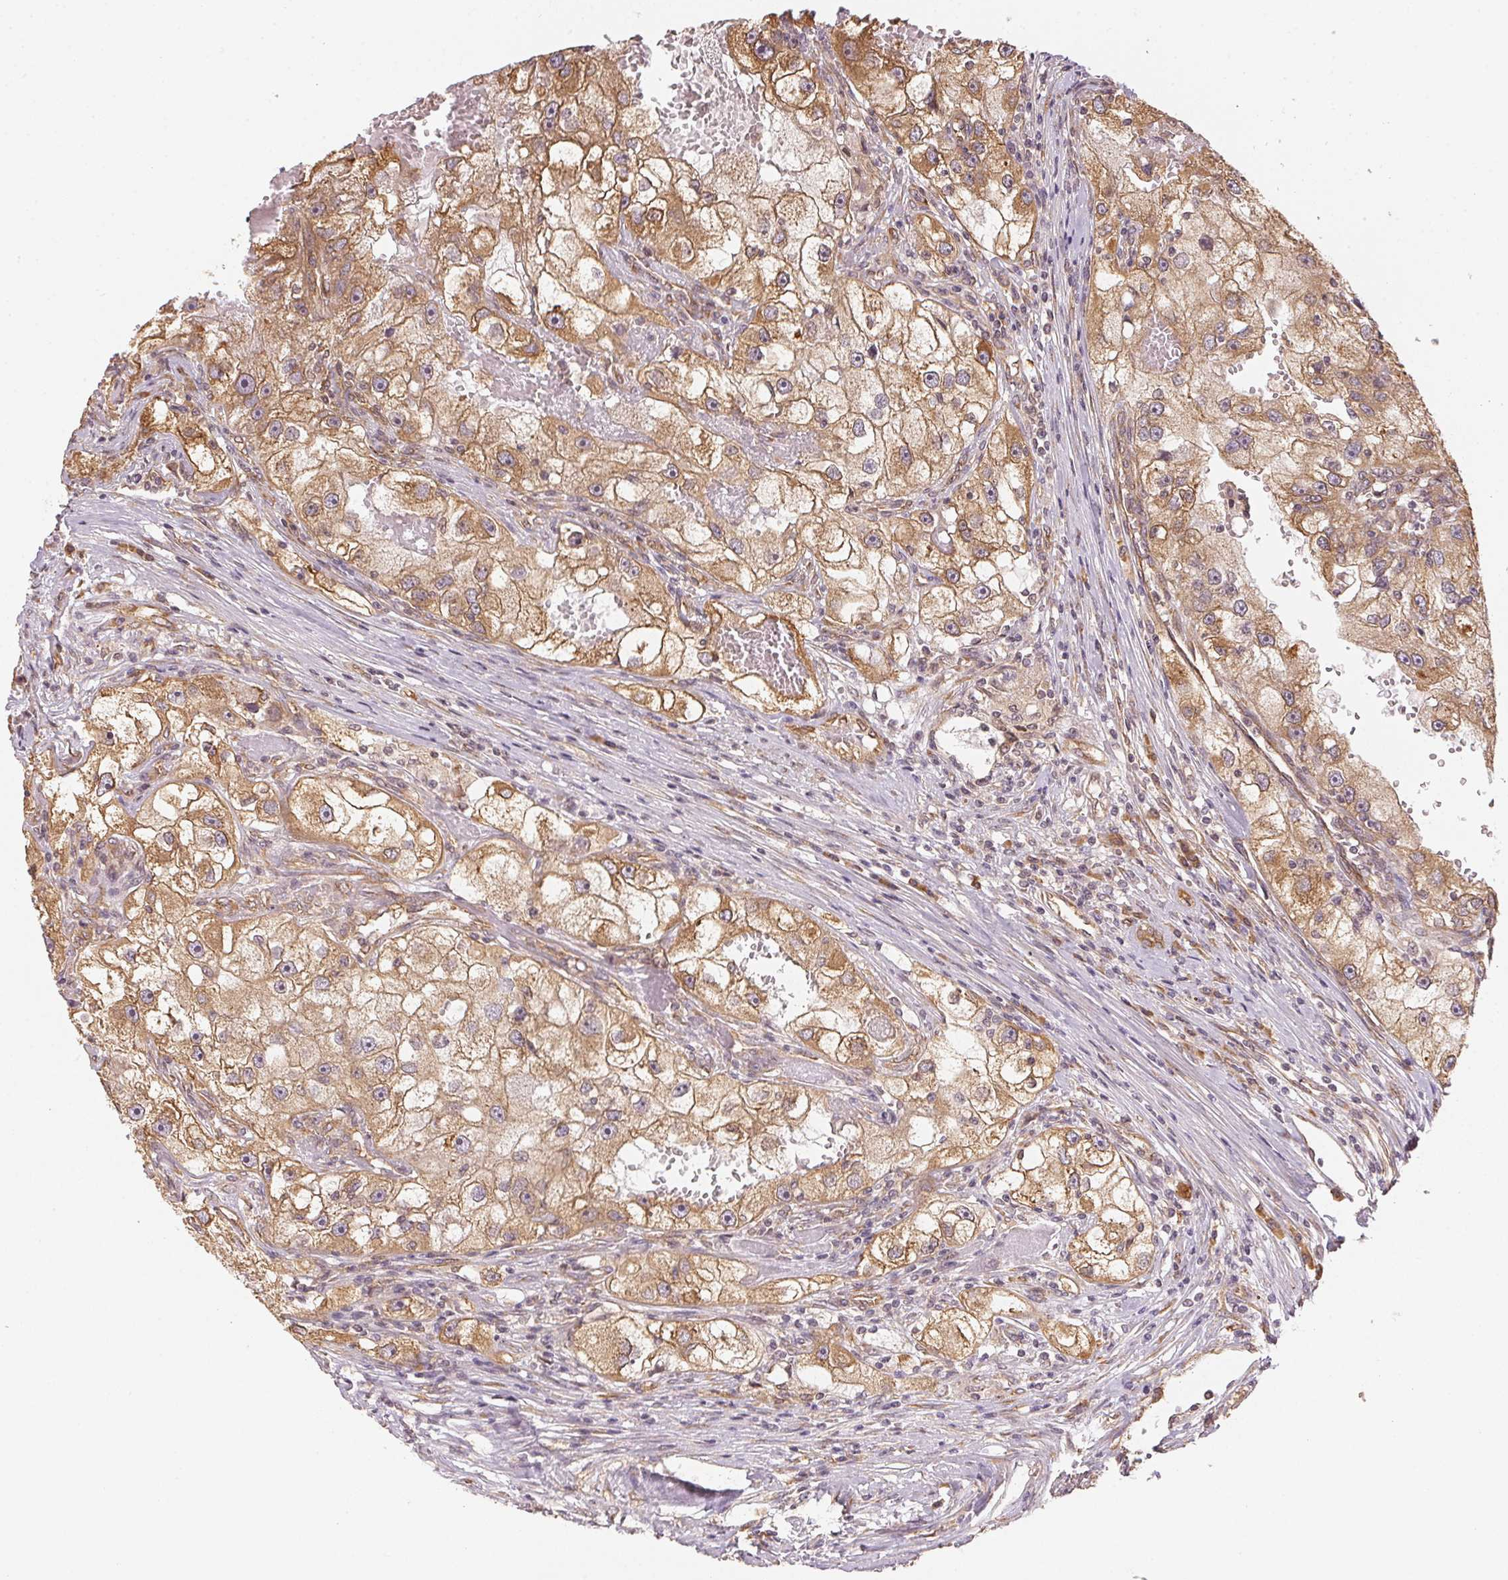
{"staining": {"intensity": "moderate", "quantity": ">75%", "location": "cytoplasmic/membranous"}, "tissue": "renal cancer", "cell_type": "Tumor cells", "image_type": "cancer", "snomed": [{"axis": "morphology", "description": "Adenocarcinoma, NOS"}, {"axis": "topography", "description": "Kidney"}], "caption": "An image of human renal cancer stained for a protein reveals moderate cytoplasmic/membranous brown staining in tumor cells.", "gene": "STRN4", "patient": {"sex": "male", "age": 63}}